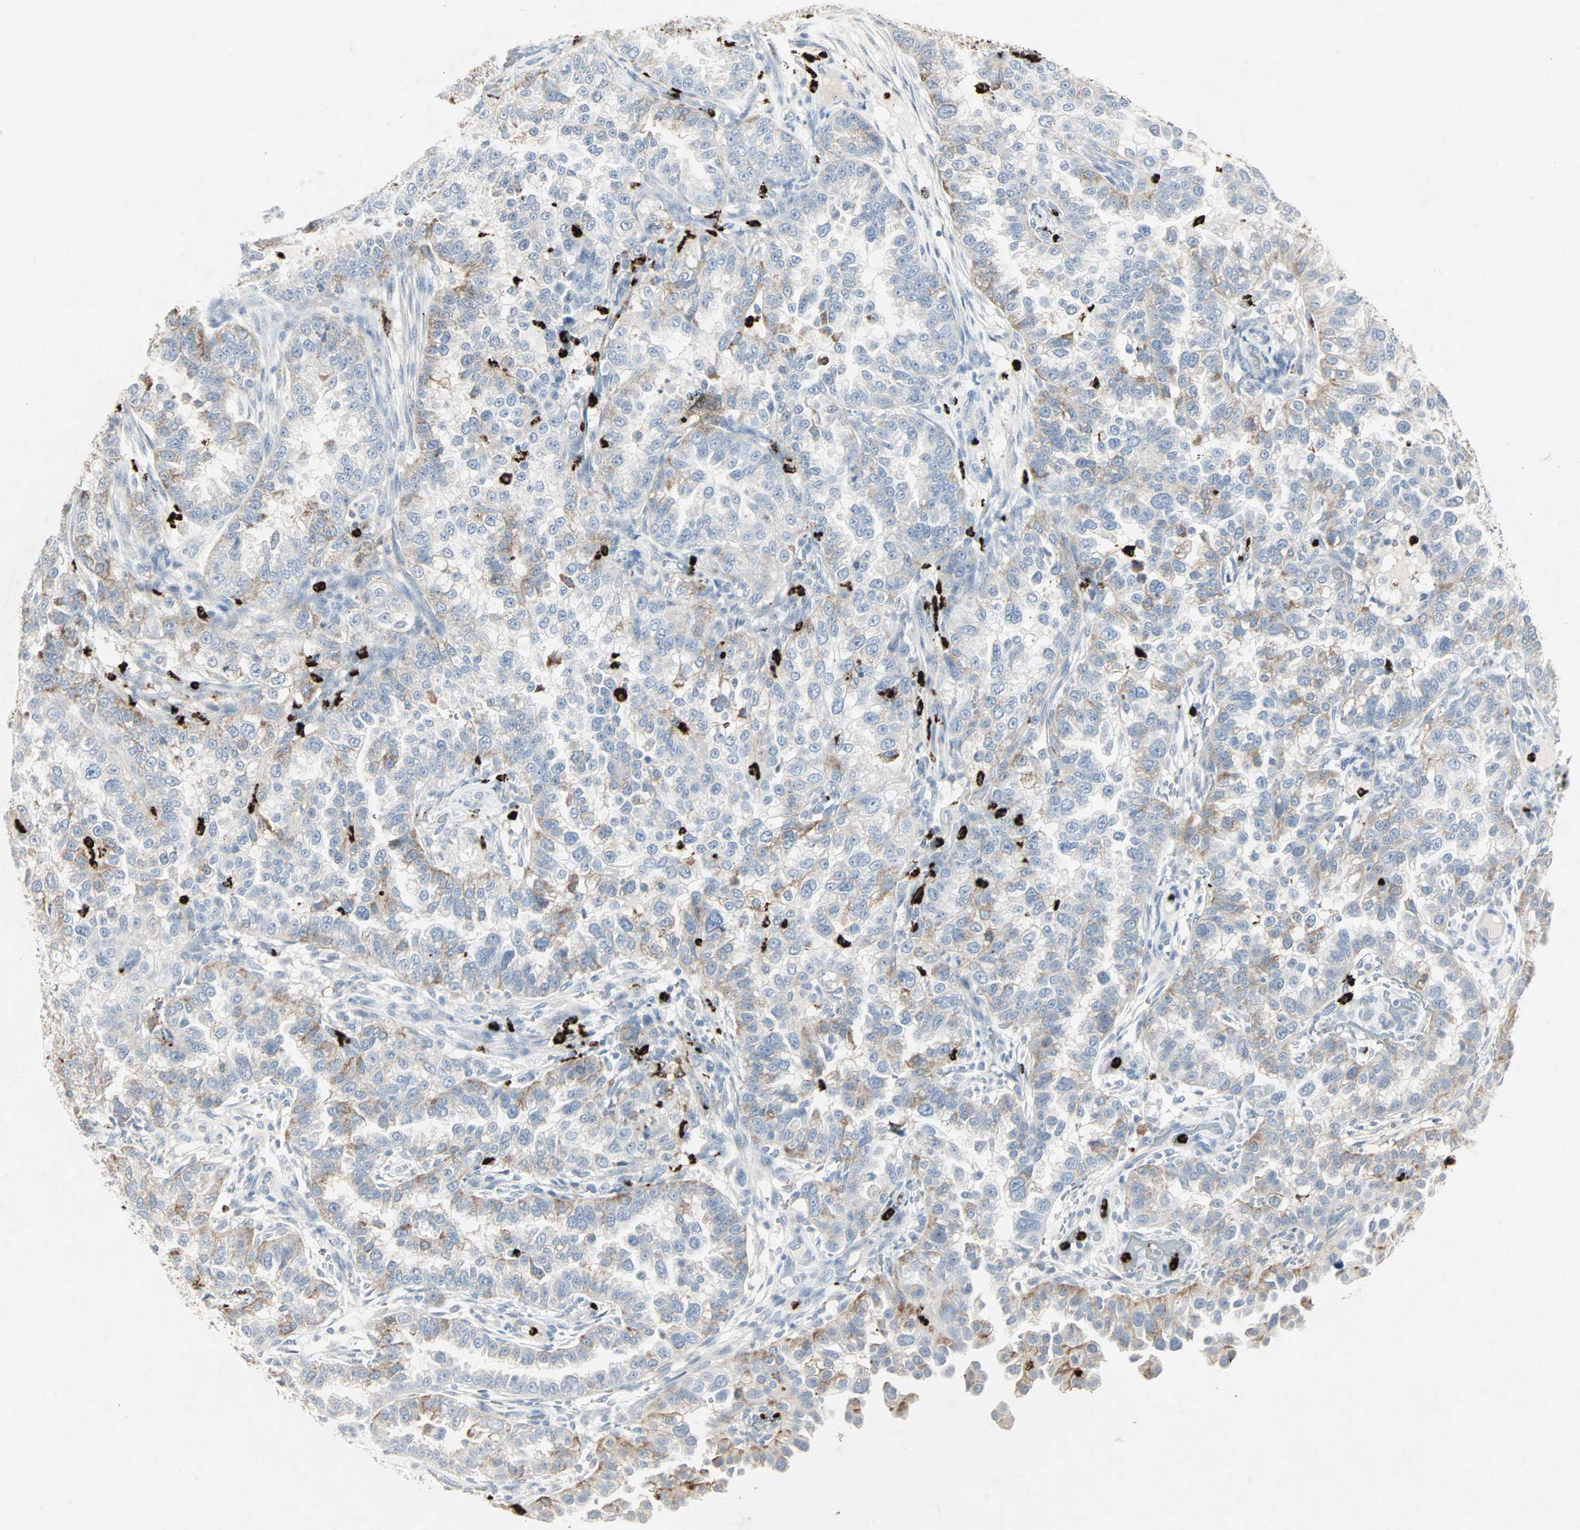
{"staining": {"intensity": "weak", "quantity": "25%-75%", "location": "cytoplasmic/membranous"}, "tissue": "endometrial cancer", "cell_type": "Tumor cells", "image_type": "cancer", "snomed": [{"axis": "morphology", "description": "Adenocarcinoma, NOS"}, {"axis": "topography", "description": "Endometrium"}], "caption": "IHC image of neoplastic tissue: adenocarcinoma (endometrial) stained using IHC exhibits low levels of weak protein expression localized specifically in the cytoplasmic/membranous of tumor cells, appearing as a cytoplasmic/membranous brown color.", "gene": "CEACAM6", "patient": {"sex": "female", "age": 85}}